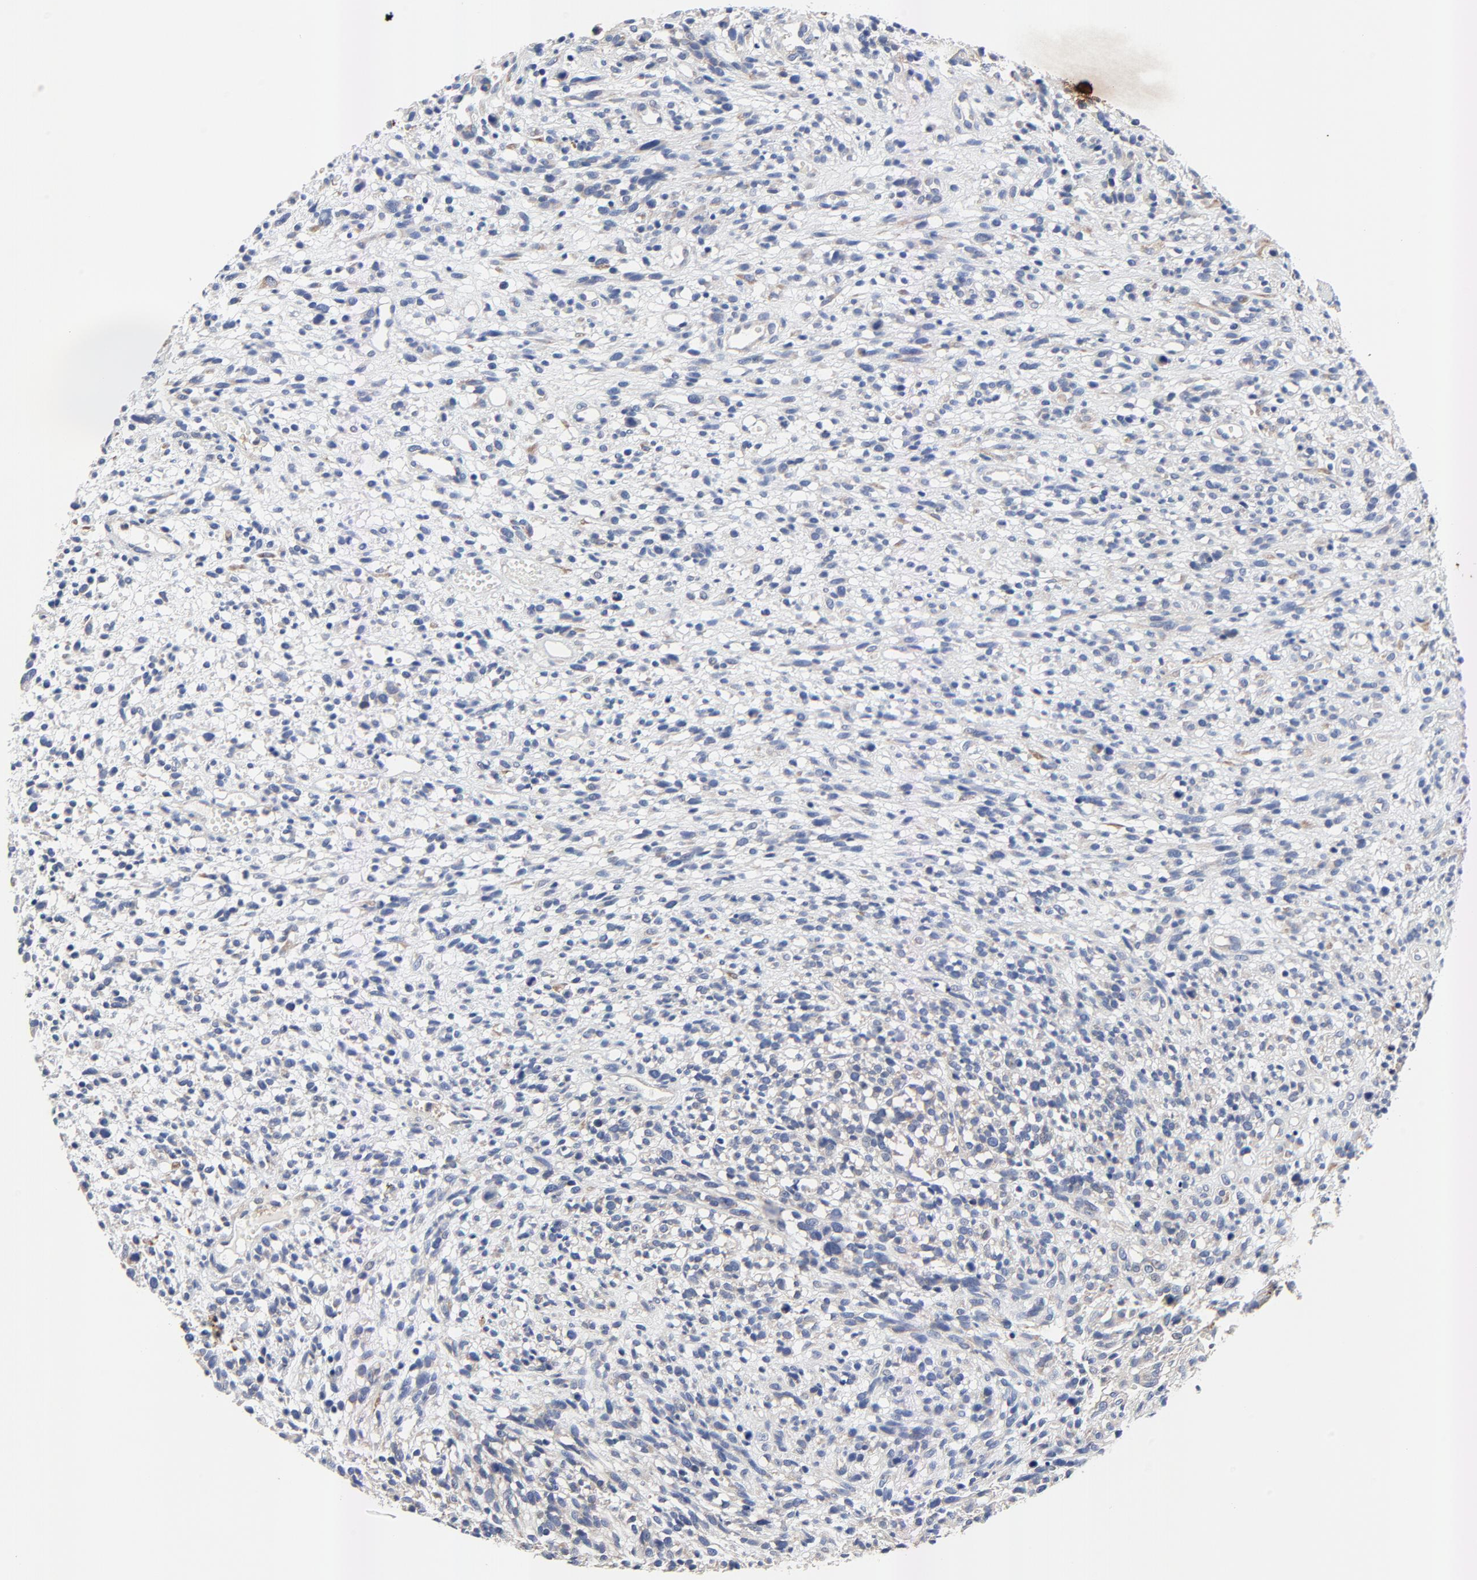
{"staining": {"intensity": "moderate", "quantity": "25%-75%", "location": "cytoplasmic/membranous"}, "tissue": "glioma", "cell_type": "Tumor cells", "image_type": "cancer", "snomed": [{"axis": "morphology", "description": "Glioma, malignant, High grade"}, {"axis": "topography", "description": "Brain"}], "caption": "Human high-grade glioma (malignant) stained with a brown dye reveals moderate cytoplasmic/membranous positive expression in about 25%-75% of tumor cells.", "gene": "VAV2", "patient": {"sex": "male", "age": 66}}